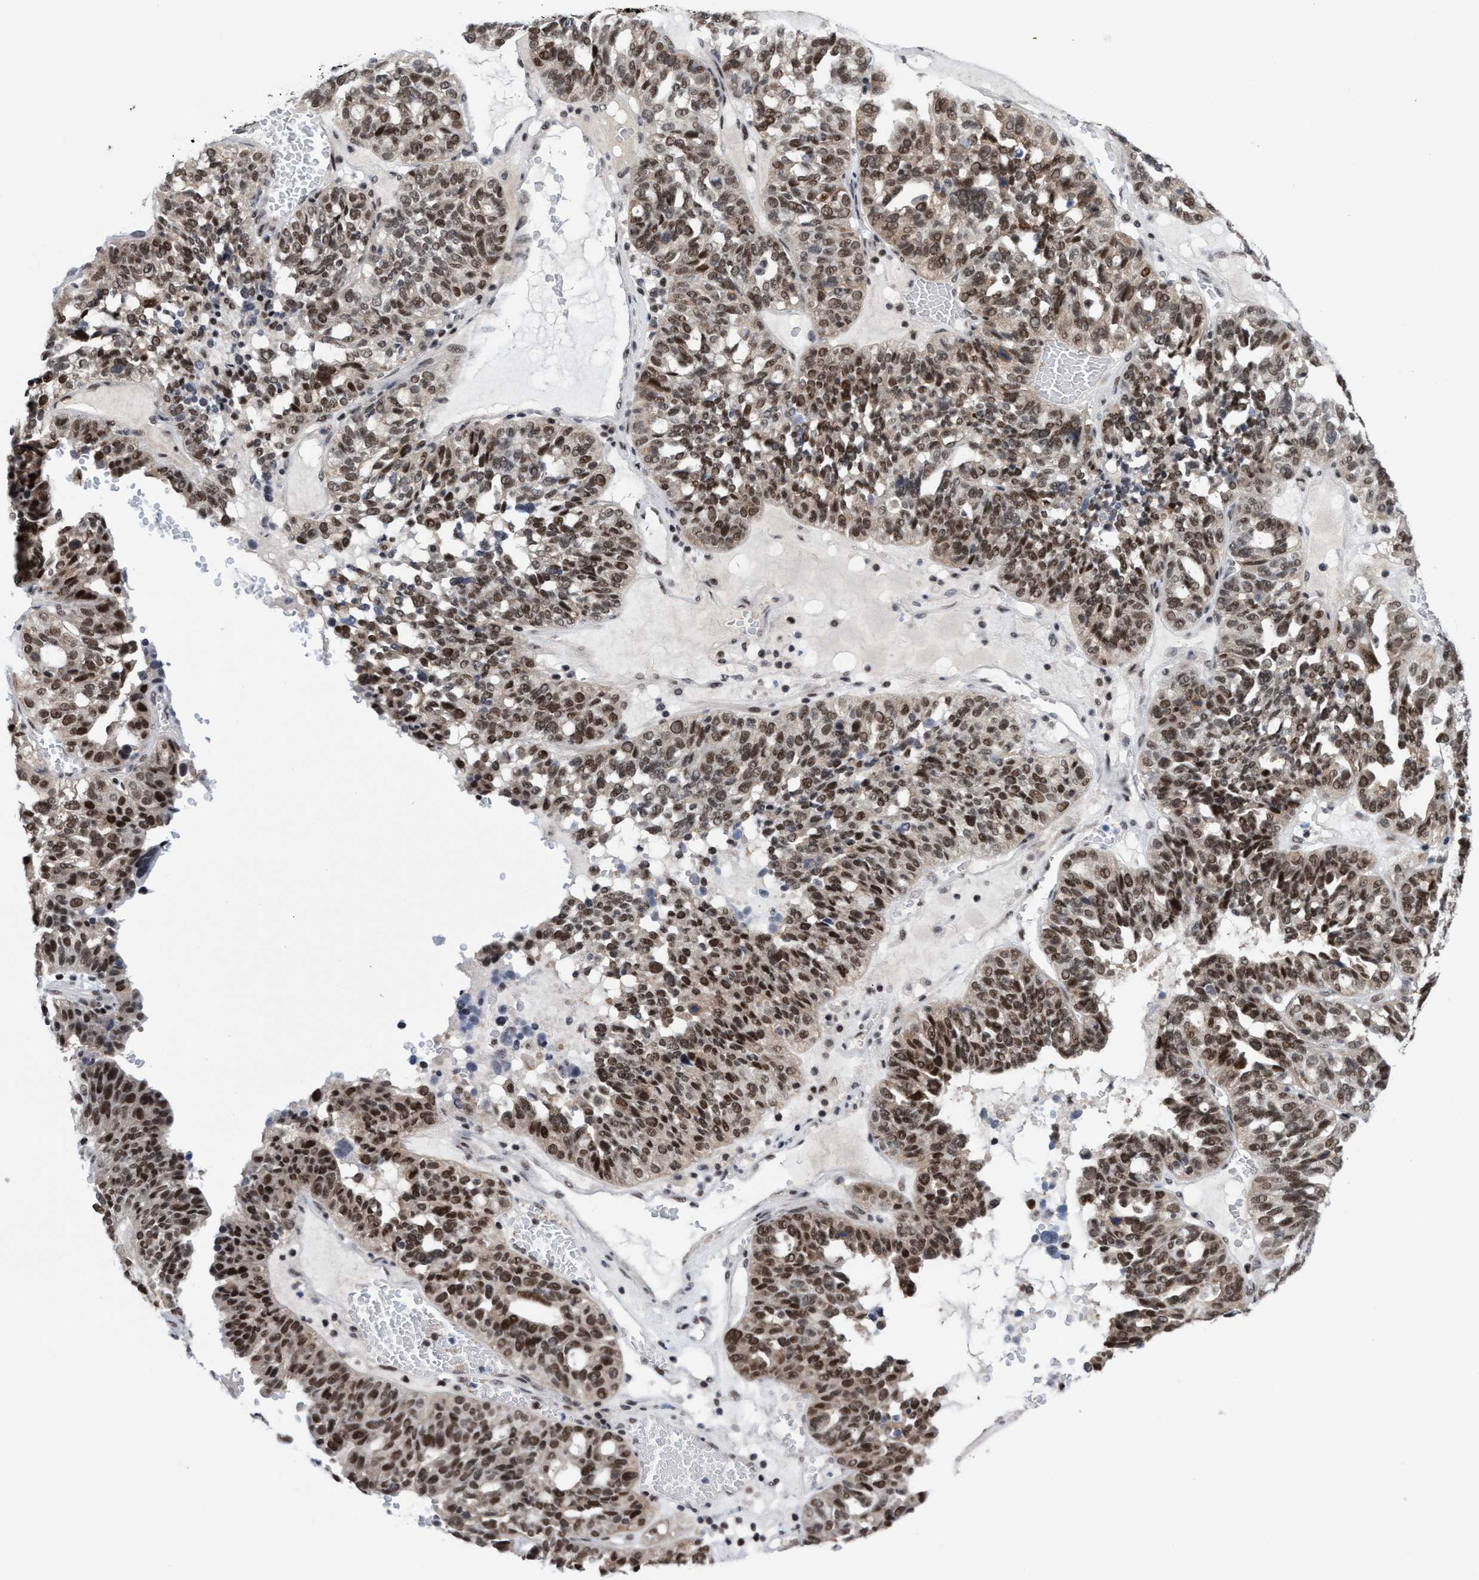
{"staining": {"intensity": "moderate", "quantity": ">75%", "location": "nuclear"}, "tissue": "ovarian cancer", "cell_type": "Tumor cells", "image_type": "cancer", "snomed": [{"axis": "morphology", "description": "Cystadenocarcinoma, serous, NOS"}, {"axis": "topography", "description": "Ovary"}], "caption": "Human ovarian cancer stained with a protein marker exhibits moderate staining in tumor cells.", "gene": "C9orf78", "patient": {"sex": "female", "age": 59}}